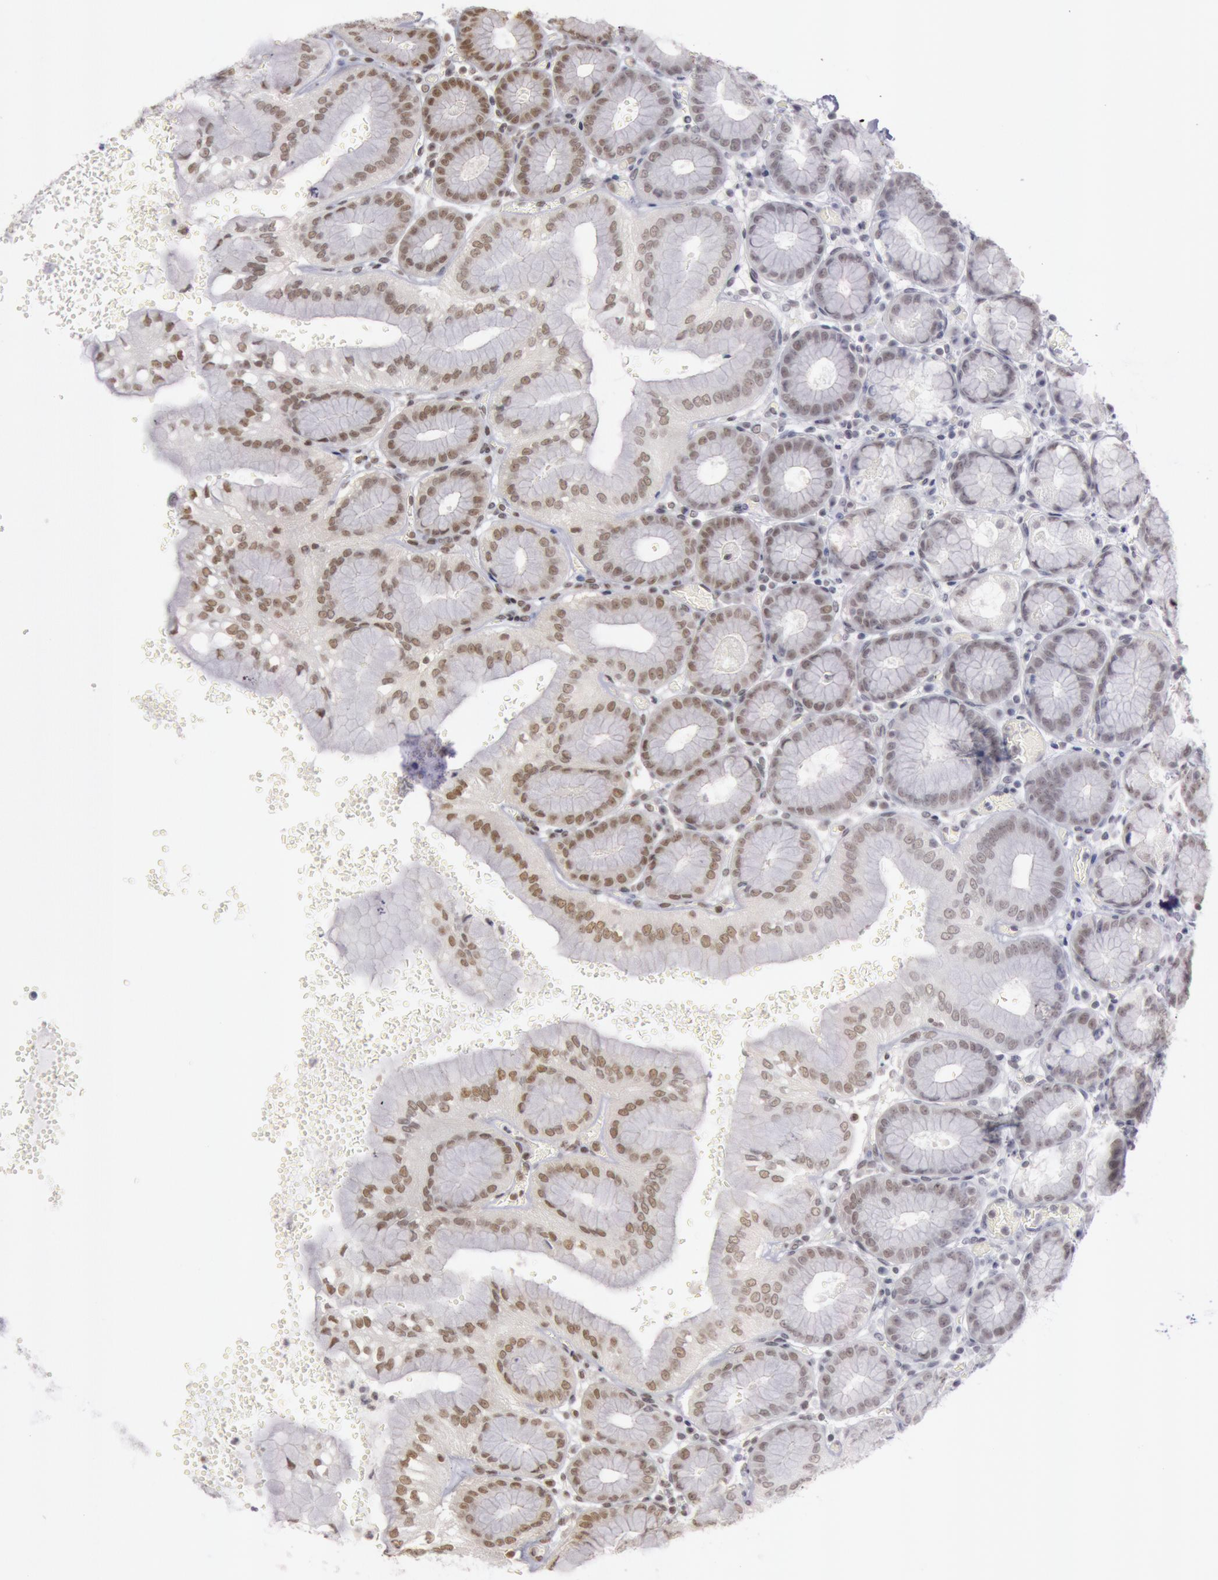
{"staining": {"intensity": "moderate", "quantity": "25%-75%", "location": "nuclear"}, "tissue": "stomach", "cell_type": "Glandular cells", "image_type": "normal", "snomed": [{"axis": "morphology", "description": "Normal tissue, NOS"}, {"axis": "topography", "description": "Stomach, upper"}, {"axis": "topography", "description": "Stomach"}], "caption": "Glandular cells reveal medium levels of moderate nuclear expression in about 25%-75% of cells in unremarkable human stomach. The staining was performed using DAB, with brown indicating positive protein expression. Nuclei are stained blue with hematoxylin.", "gene": "ESS2", "patient": {"sex": "male", "age": 76}}